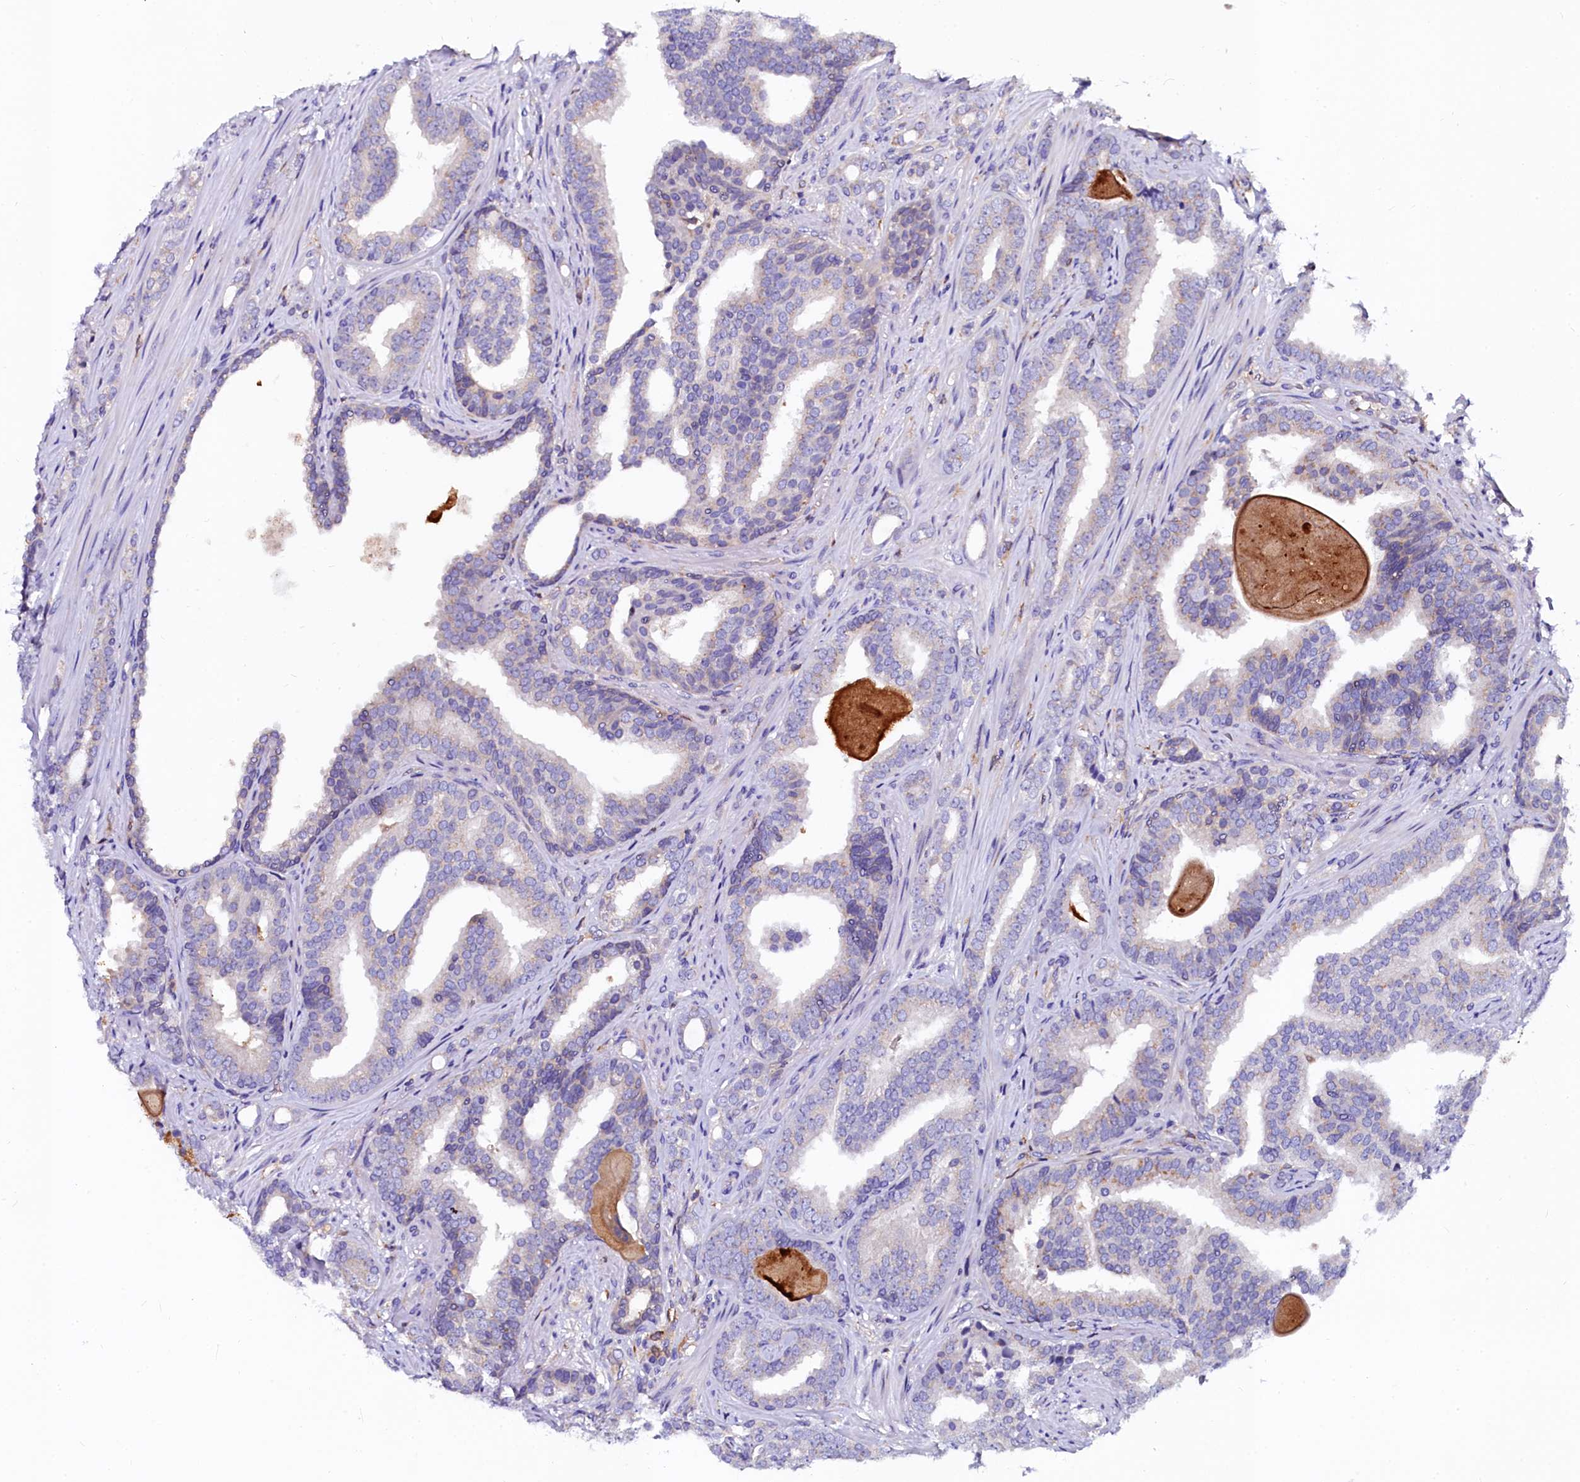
{"staining": {"intensity": "weak", "quantity": "<25%", "location": "cytoplasmic/membranous"}, "tissue": "prostate cancer", "cell_type": "Tumor cells", "image_type": "cancer", "snomed": [{"axis": "morphology", "description": "Adenocarcinoma, High grade"}, {"axis": "topography", "description": "Prostate"}], "caption": "IHC of prostate cancer displays no positivity in tumor cells.", "gene": "OTOL1", "patient": {"sex": "male", "age": 63}}